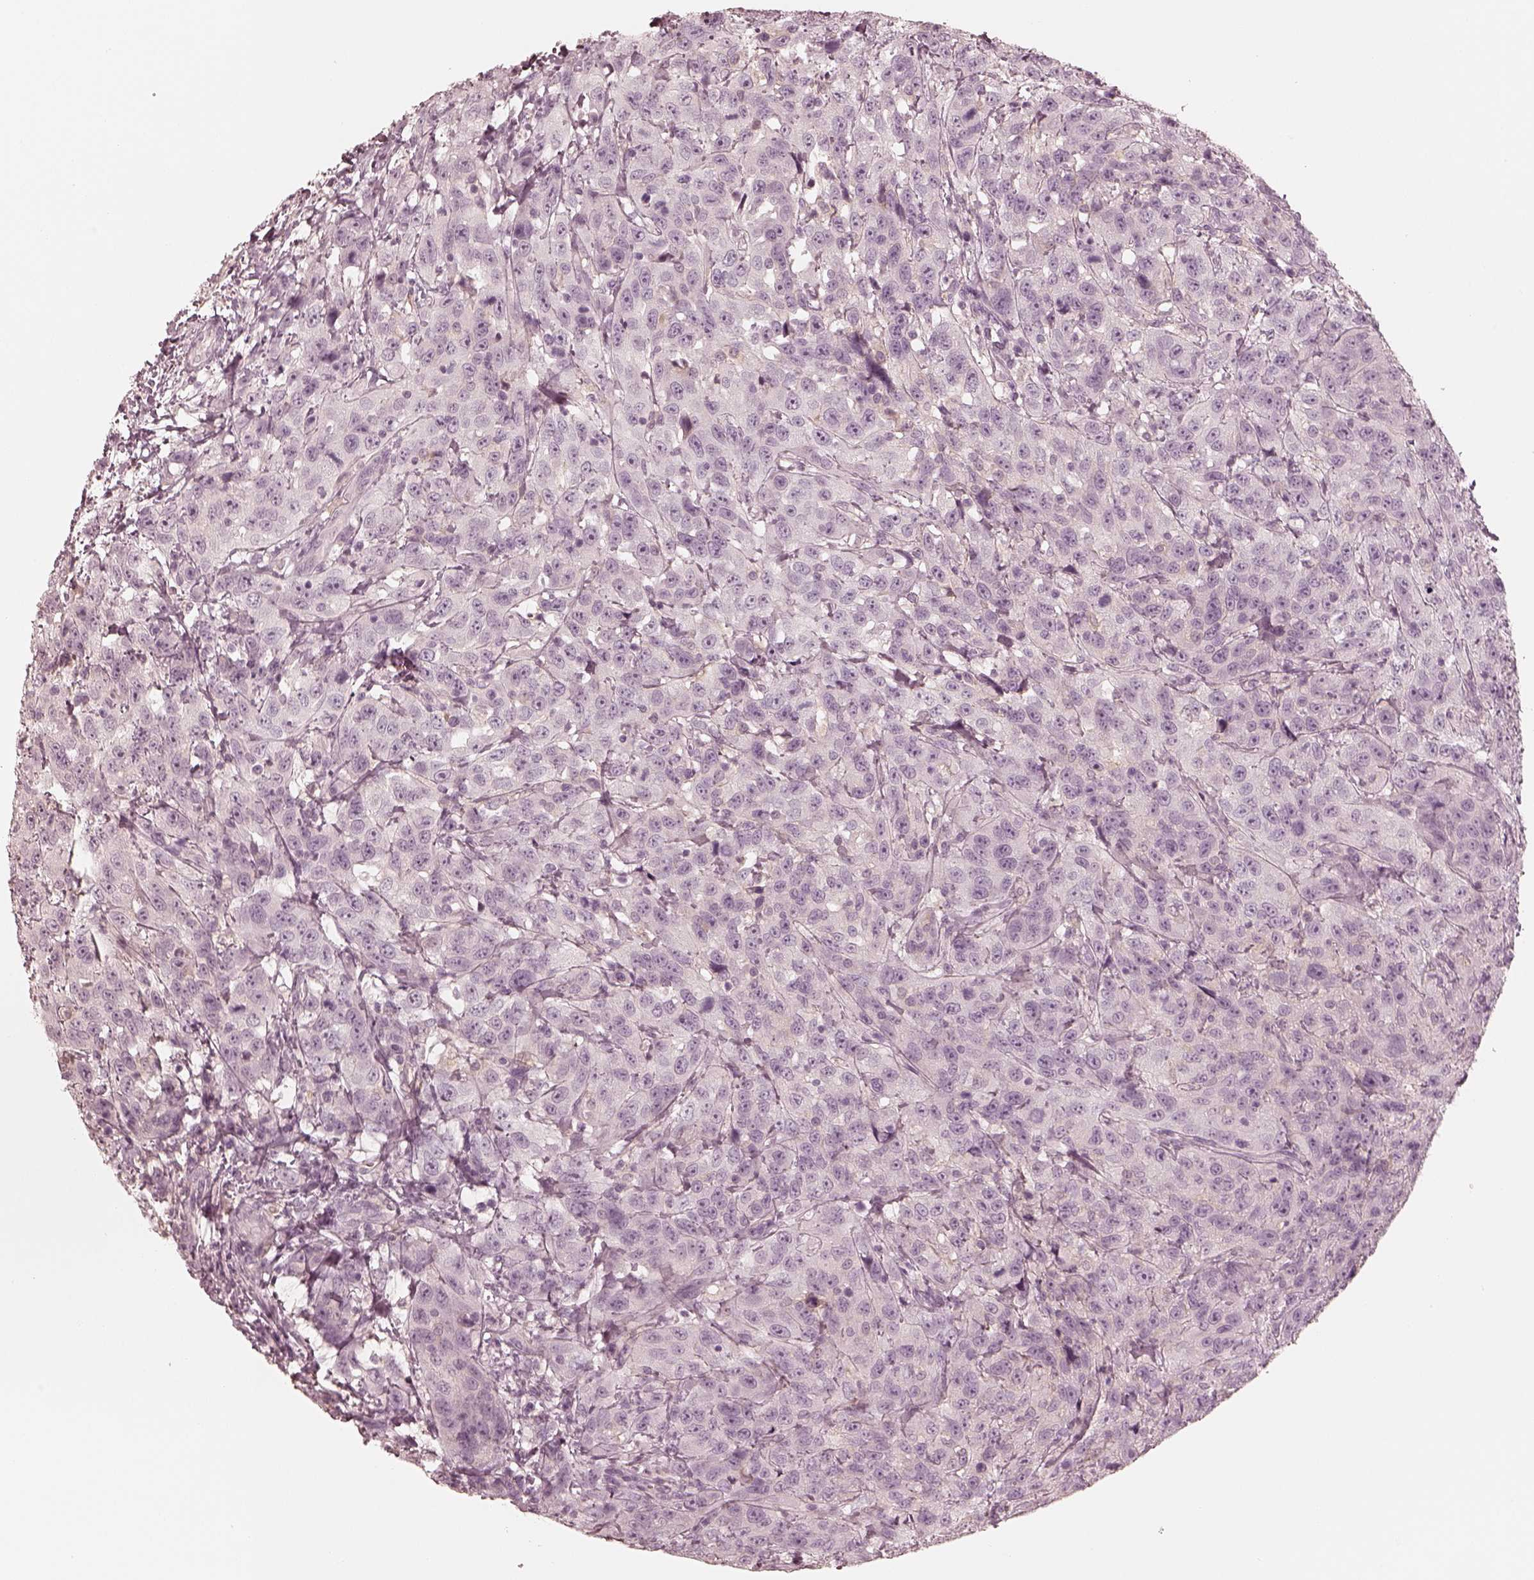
{"staining": {"intensity": "negative", "quantity": "none", "location": "none"}, "tissue": "urothelial cancer", "cell_type": "Tumor cells", "image_type": "cancer", "snomed": [{"axis": "morphology", "description": "Urothelial carcinoma, NOS"}, {"axis": "morphology", "description": "Urothelial carcinoma, High grade"}, {"axis": "topography", "description": "Urinary bladder"}], "caption": "A high-resolution photomicrograph shows immunohistochemistry staining of transitional cell carcinoma, which reveals no significant positivity in tumor cells.", "gene": "CALR3", "patient": {"sex": "female", "age": 73}}